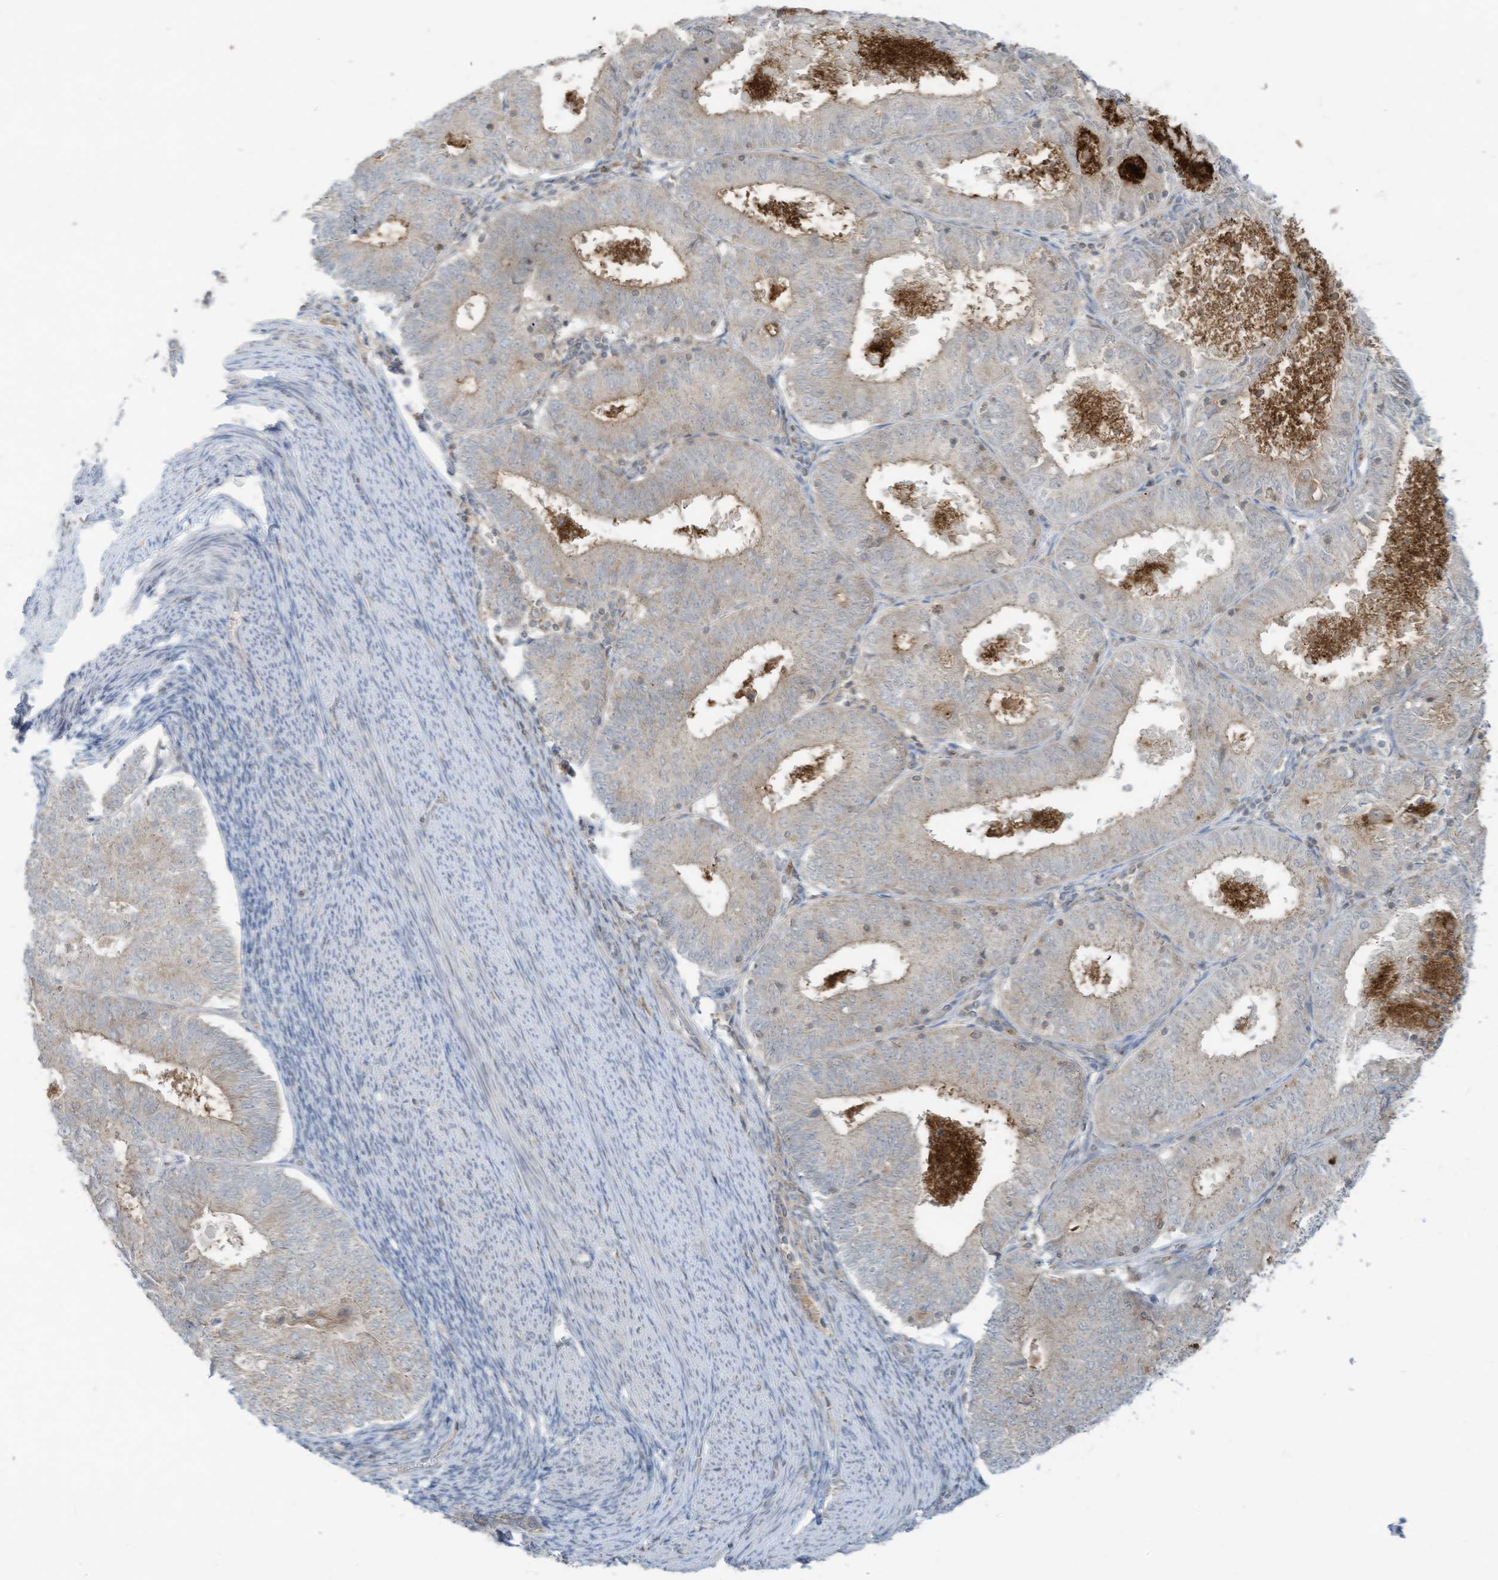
{"staining": {"intensity": "negative", "quantity": "none", "location": "none"}, "tissue": "endometrial cancer", "cell_type": "Tumor cells", "image_type": "cancer", "snomed": [{"axis": "morphology", "description": "Adenocarcinoma, NOS"}, {"axis": "topography", "description": "Endometrium"}], "caption": "Immunohistochemical staining of adenocarcinoma (endometrial) exhibits no significant positivity in tumor cells. Brightfield microscopy of immunohistochemistry stained with DAB (brown) and hematoxylin (blue), captured at high magnification.", "gene": "PARVG", "patient": {"sex": "female", "age": 57}}